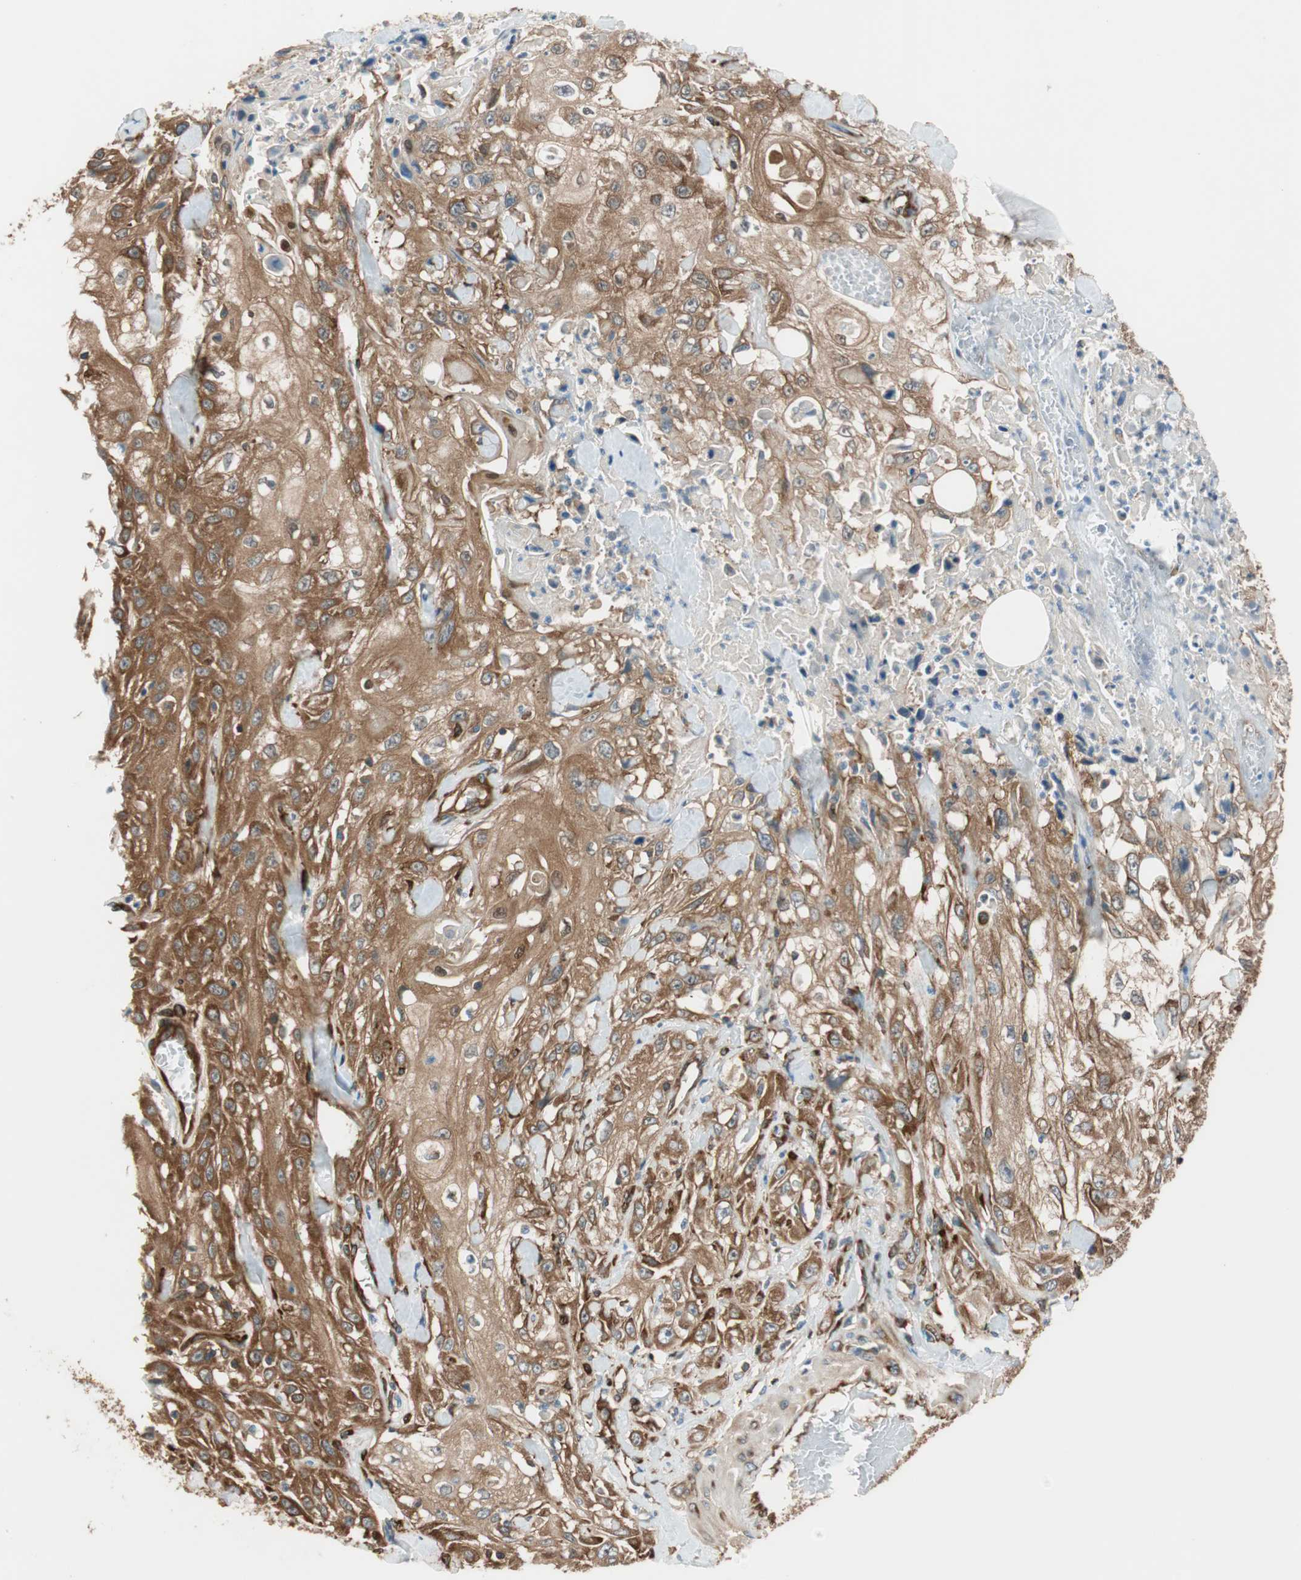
{"staining": {"intensity": "strong", "quantity": ">75%", "location": "cytoplasmic/membranous"}, "tissue": "skin cancer", "cell_type": "Tumor cells", "image_type": "cancer", "snomed": [{"axis": "morphology", "description": "Squamous cell carcinoma, NOS"}, {"axis": "morphology", "description": "Squamous cell carcinoma, metastatic, NOS"}, {"axis": "topography", "description": "Skin"}, {"axis": "topography", "description": "Lymph node"}], "caption": "Protein analysis of skin cancer tissue exhibits strong cytoplasmic/membranous expression in approximately >75% of tumor cells. (DAB (3,3'-diaminobenzidine) = brown stain, brightfield microscopy at high magnification).", "gene": "WASL", "patient": {"sex": "male", "age": 75}}